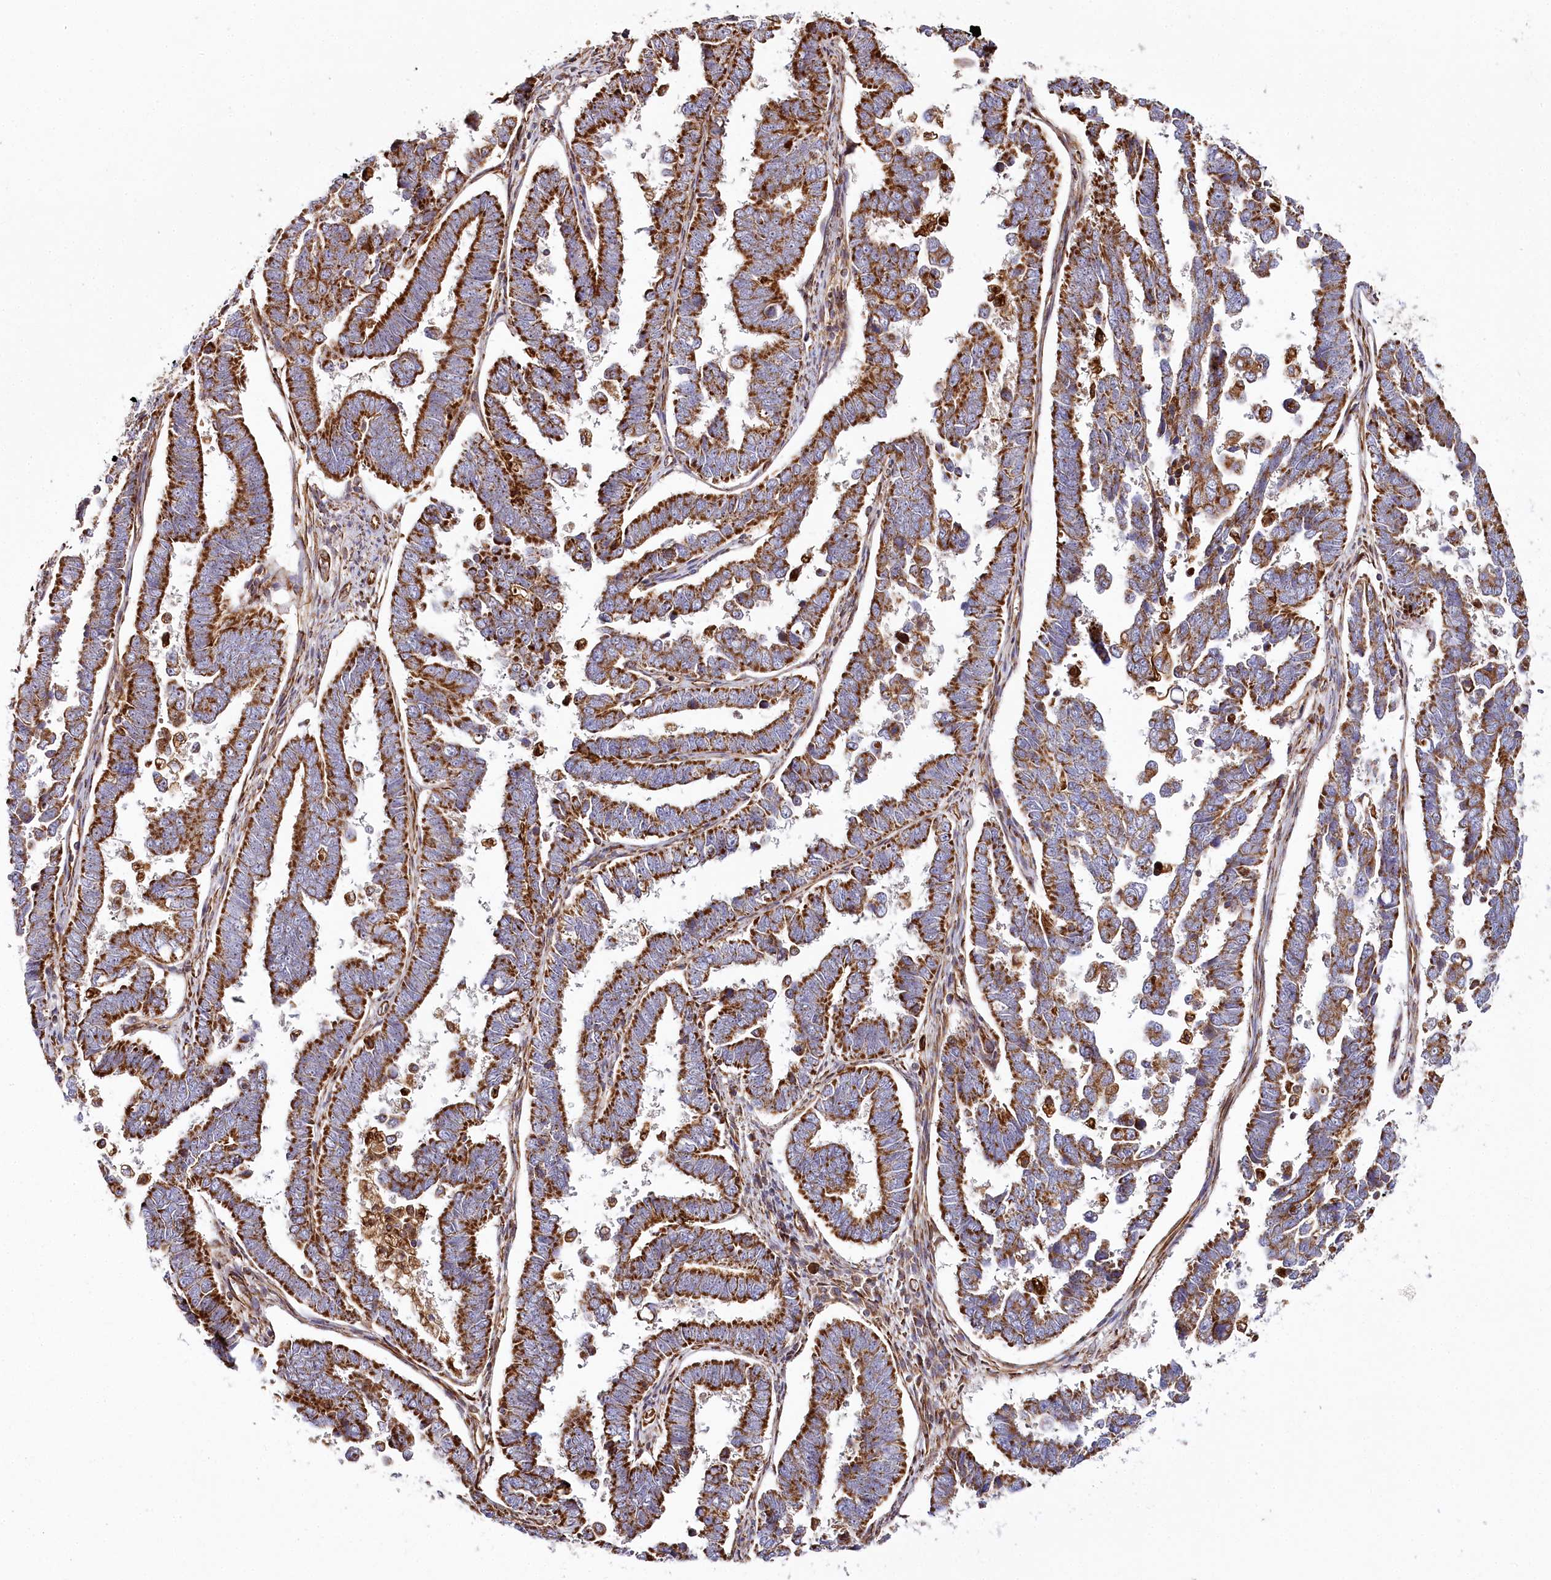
{"staining": {"intensity": "strong", "quantity": ">75%", "location": "cytoplasmic/membranous"}, "tissue": "endometrial cancer", "cell_type": "Tumor cells", "image_type": "cancer", "snomed": [{"axis": "morphology", "description": "Adenocarcinoma, NOS"}, {"axis": "topography", "description": "Endometrium"}], "caption": "An image of human endometrial cancer stained for a protein reveals strong cytoplasmic/membranous brown staining in tumor cells.", "gene": "THUMPD3", "patient": {"sex": "female", "age": 75}}